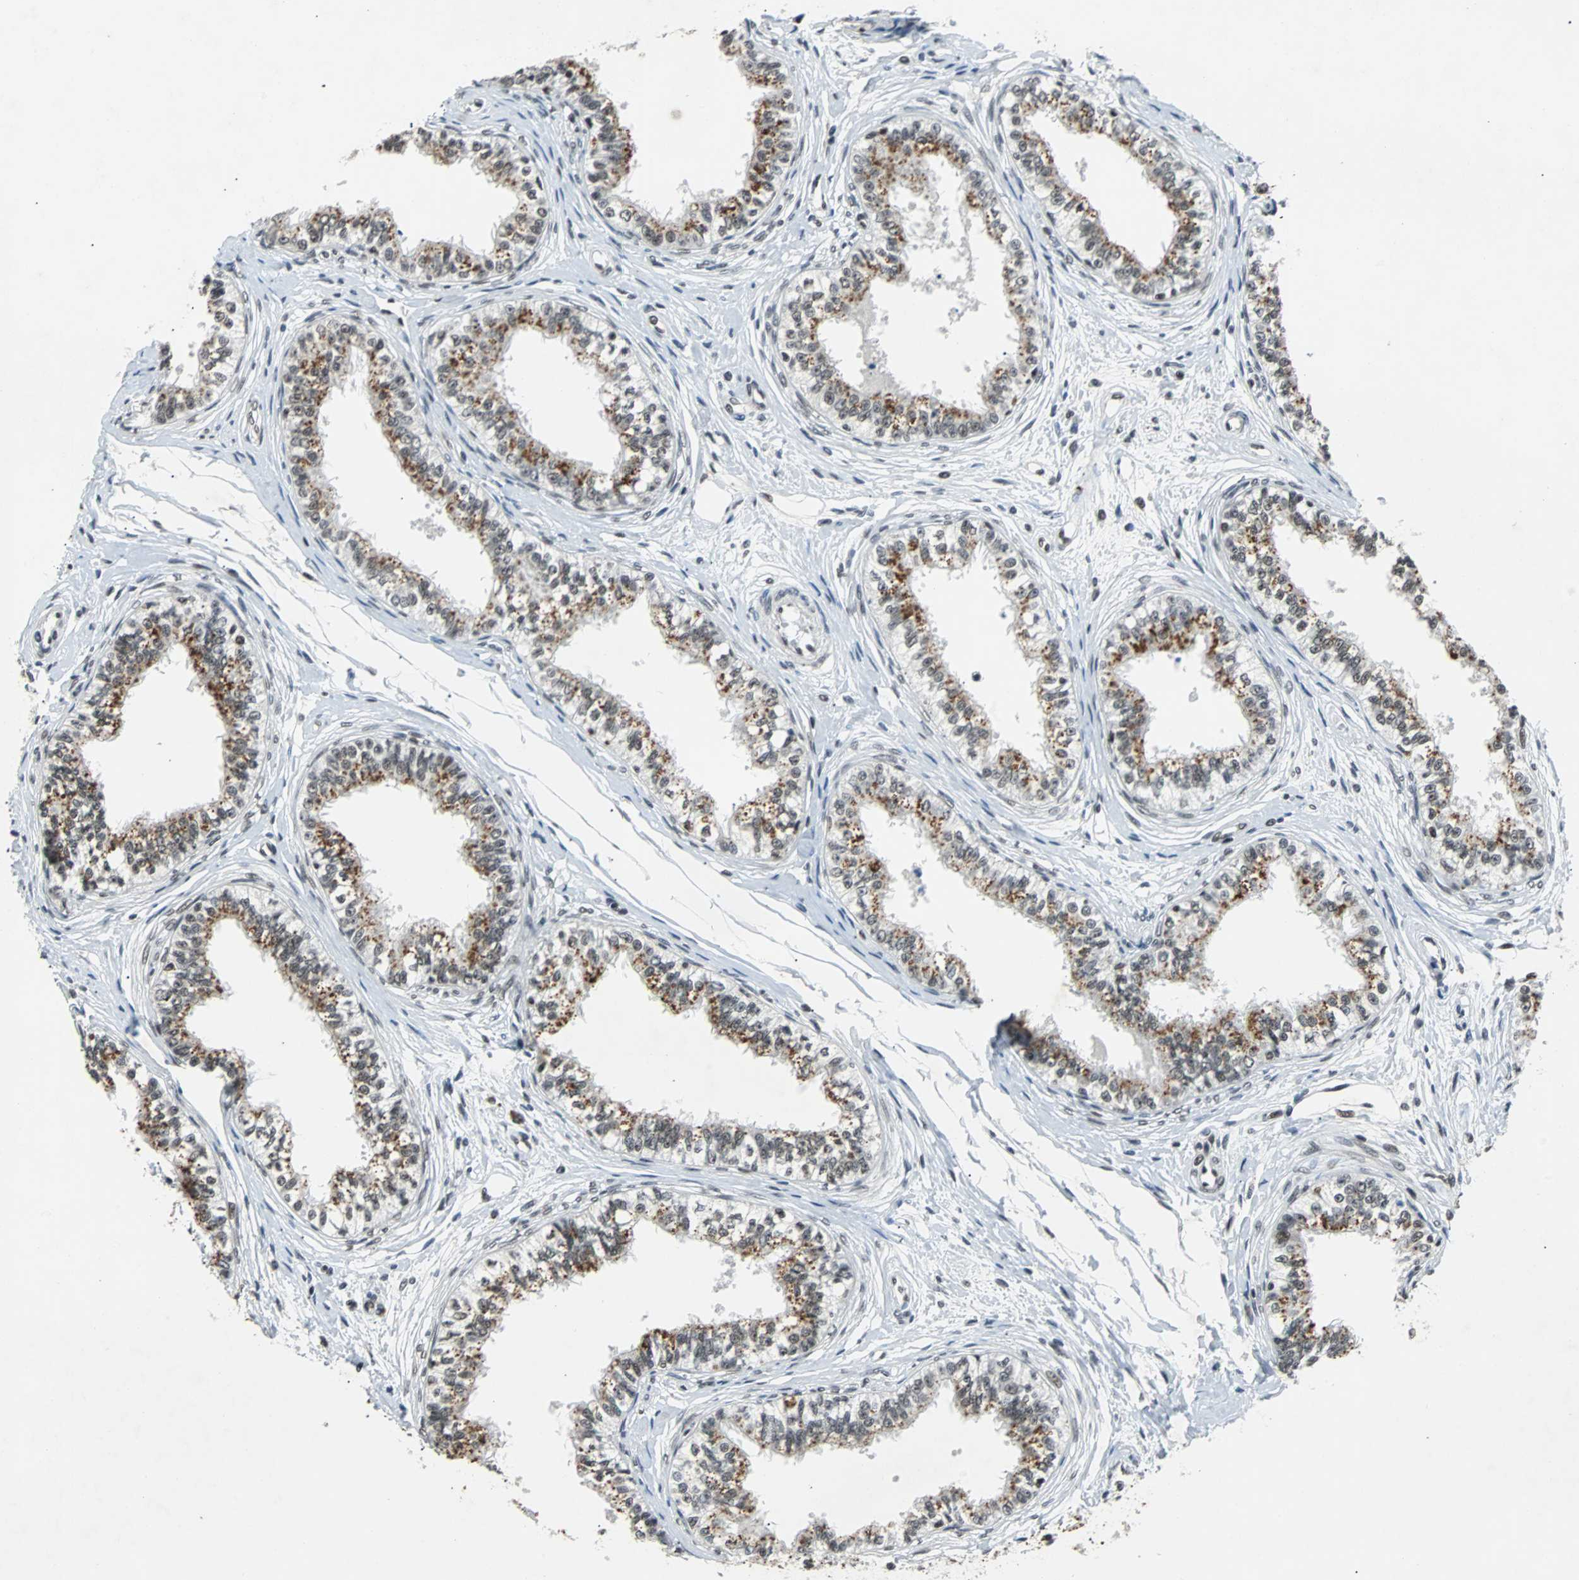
{"staining": {"intensity": "moderate", "quantity": ">75%", "location": "cytoplasmic/membranous,nuclear"}, "tissue": "epididymis", "cell_type": "Glandular cells", "image_type": "normal", "snomed": [{"axis": "morphology", "description": "Normal tissue, NOS"}, {"axis": "morphology", "description": "Adenocarcinoma, metastatic, NOS"}, {"axis": "topography", "description": "Testis"}, {"axis": "topography", "description": "Epididymis"}], "caption": "DAB (3,3'-diaminobenzidine) immunohistochemical staining of benign human epididymis reveals moderate cytoplasmic/membranous,nuclear protein staining in approximately >75% of glandular cells. Nuclei are stained in blue.", "gene": "GATAD2A", "patient": {"sex": "male", "age": 26}}